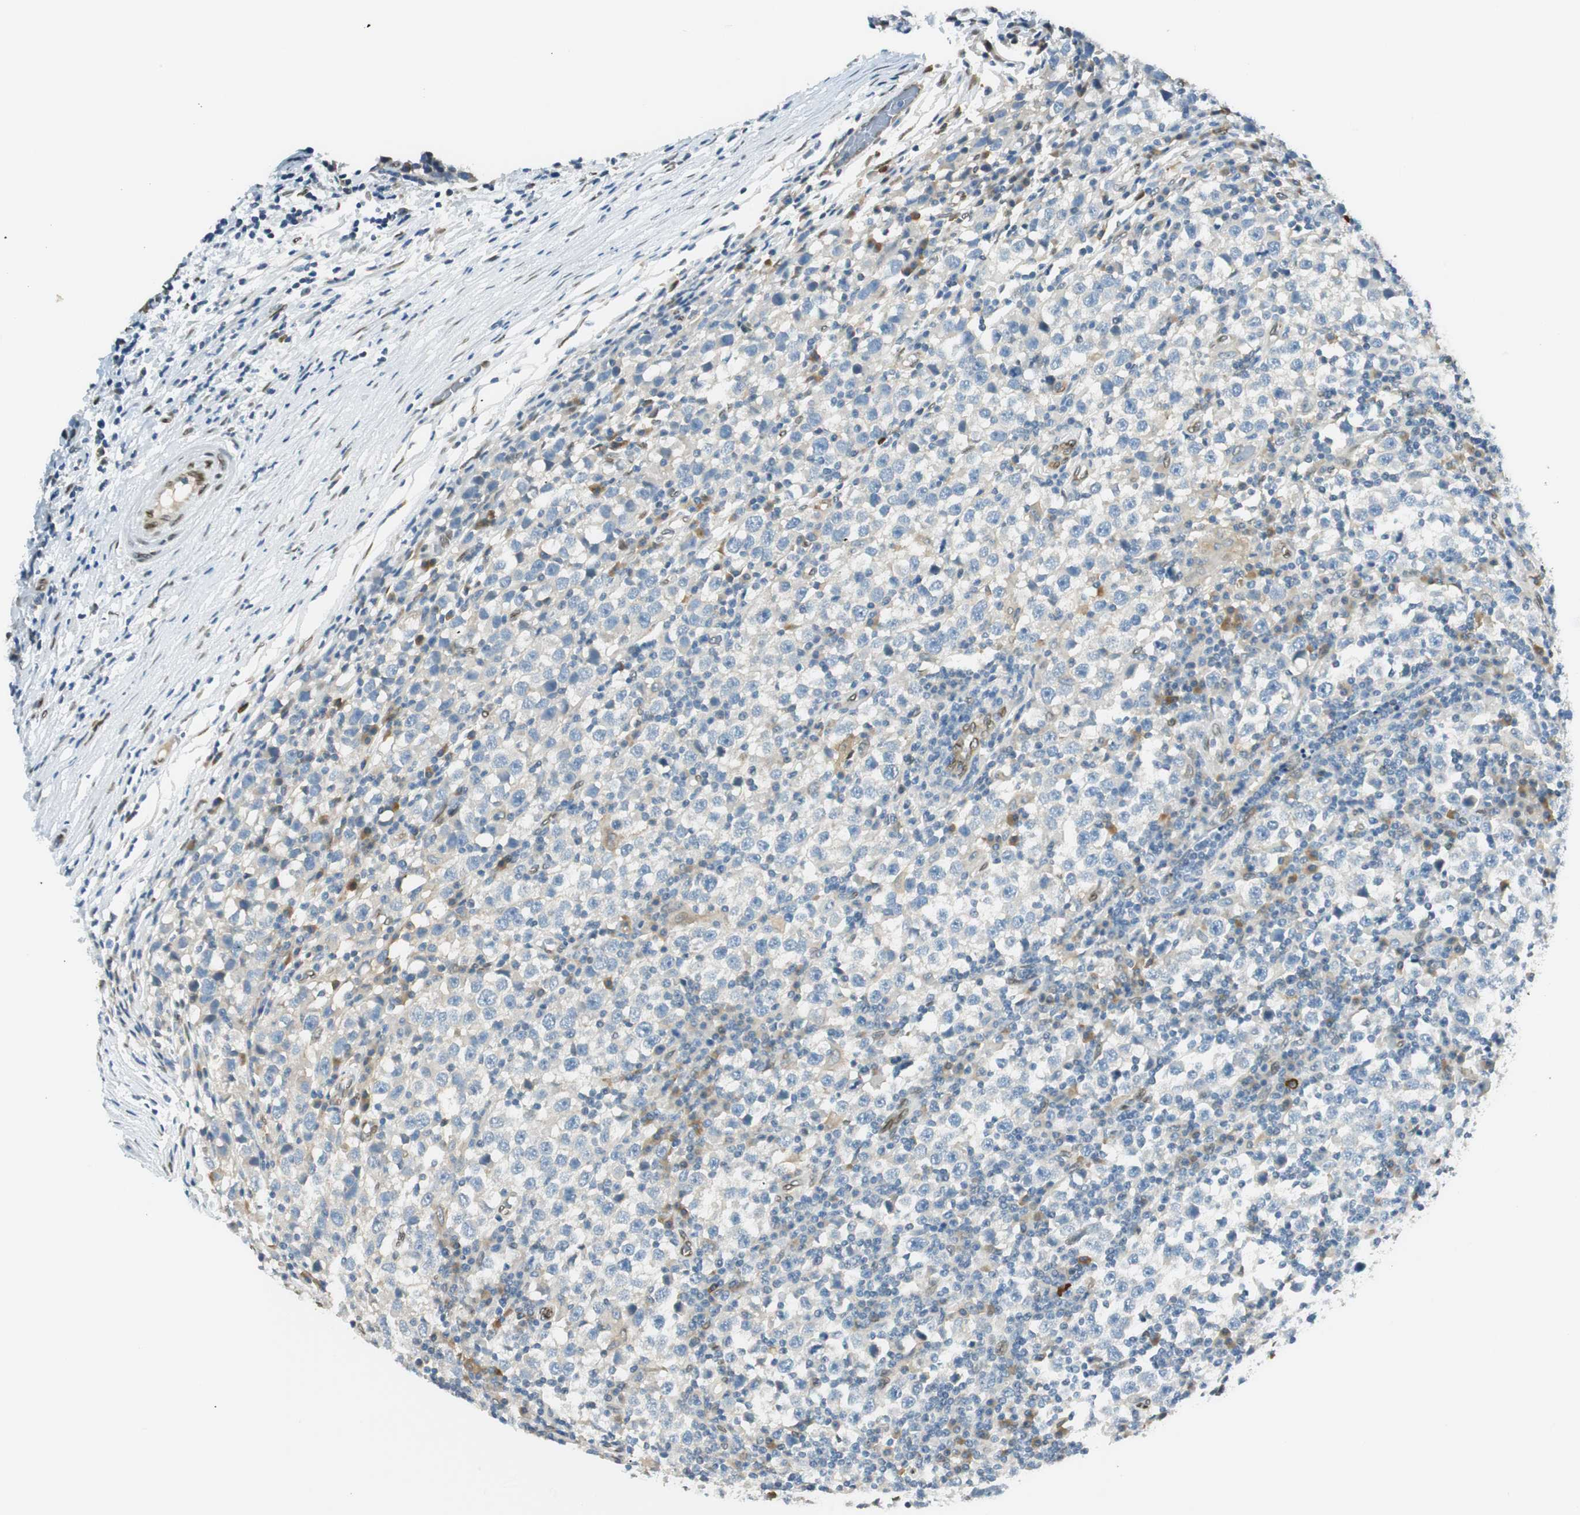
{"staining": {"intensity": "weak", "quantity": "<25%", "location": "cytoplasmic/membranous"}, "tissue": "testis cancer", "cell_type": "Tumor cells", "image_type": "cancer", "snomed": [{"axis": "morphology", "description": "Seminoma, NOS"}, {"axis": "topography", "description": "Testis"}], "caption": "Immunohistochemistry (IHC) image of neoplastic tissue: testis seminoma stained with DAB (3,3'-diaminobenzidine) reveals no significant protein staining in tumor cells.", "gene": "TMEM260", "patient": {"sex": "male", "age": 65}}